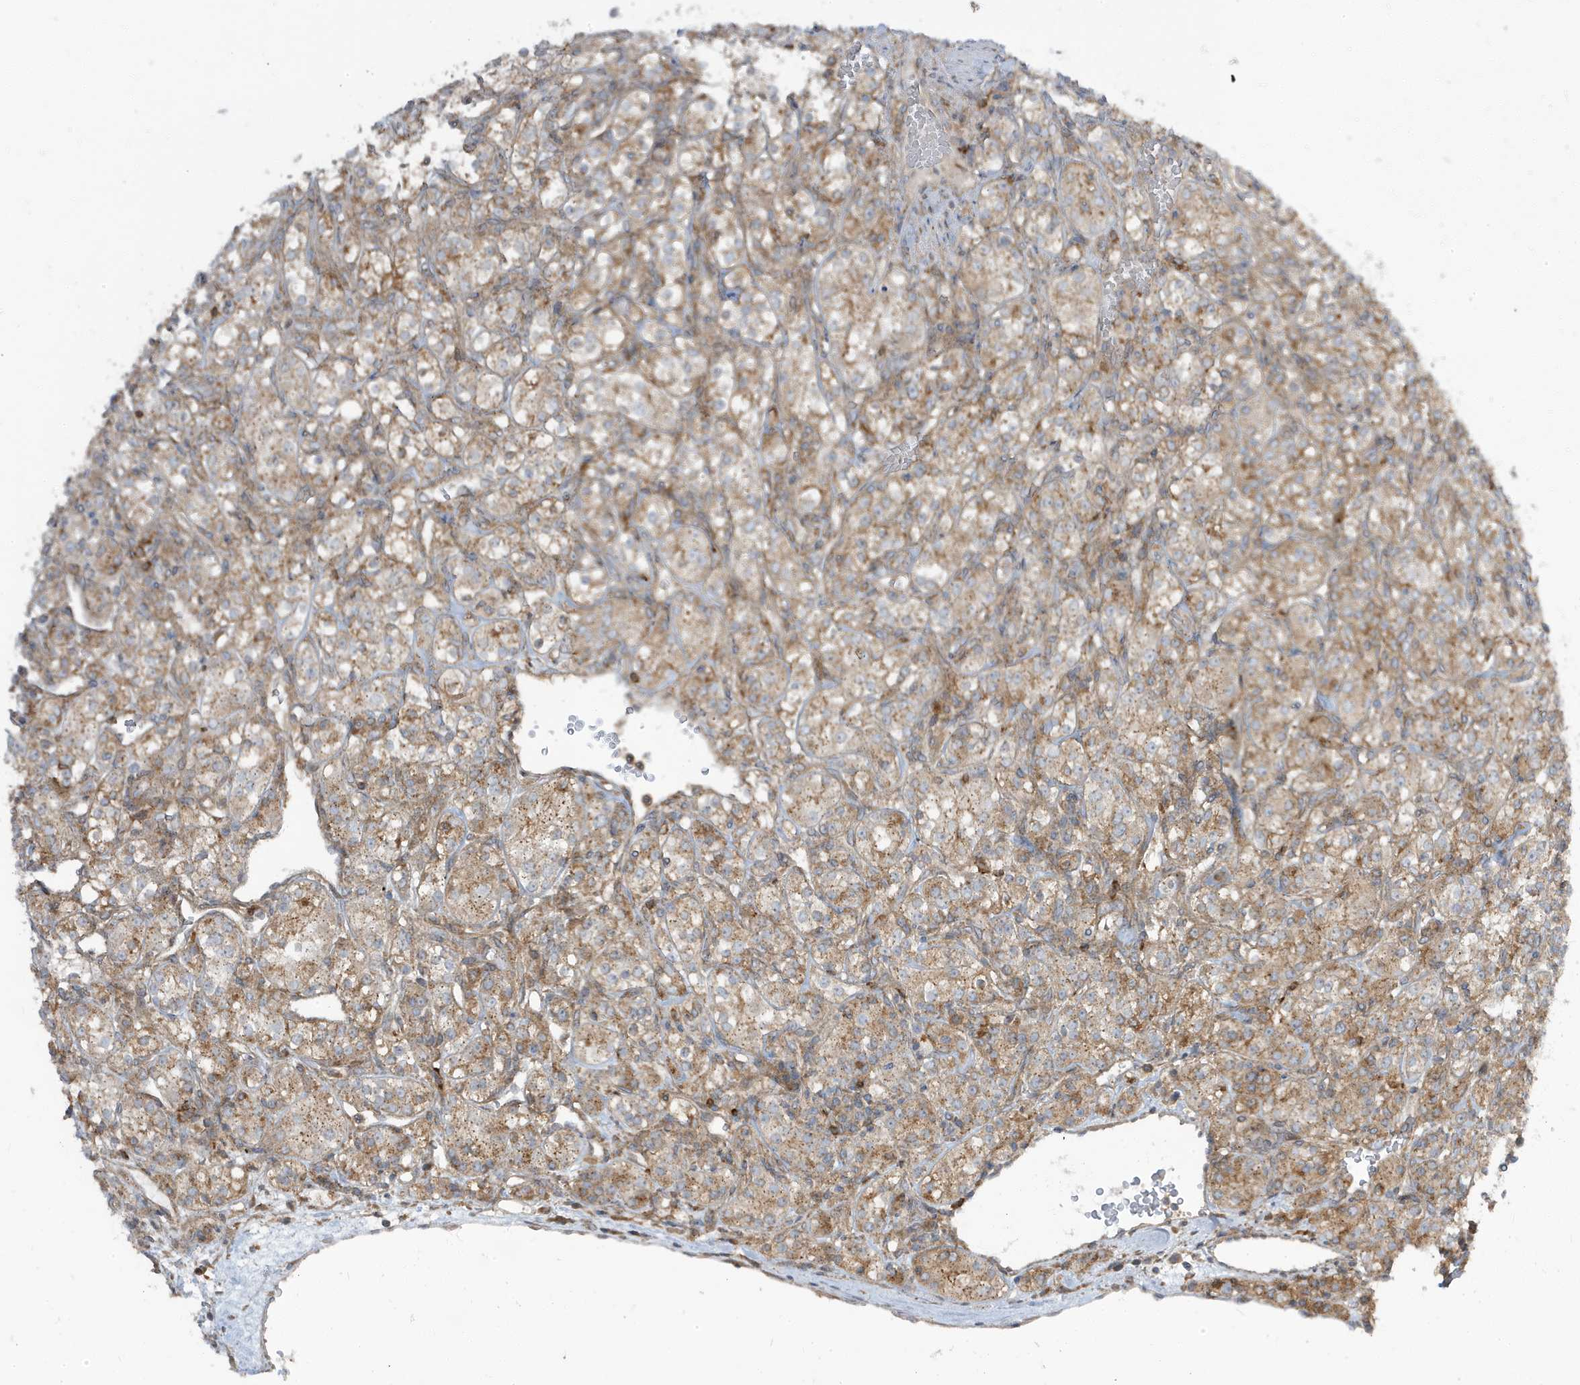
{"staining": {"intensity": "moderate", "quantity": ">75%", "location": "cytoplasmic/membranous"}, "tissue": "renal cancer", "cell_type": "Tumor cells", "image_type": "cancer", "snomed": [{"axis": "morphology", "description": "Adenocarcinoma, NOS"}, {"axis": "topography", "description": "Kidney"}], "caption": "IHC staining of adenocarcinoma (renal), which reveals medium levels of moderate cytoplasmic/membranous expression in about >75% of tumor cells indicating moderate cytoplasmic/membranous protein expression. The staining was performed using DAB (3,3'-diaminobenzidine) (brown) for protein detection and nuclei were counterstained in hematoxylin (blue).", "gene": "STAM", "patient": {"sex": "male", "age": 77}}